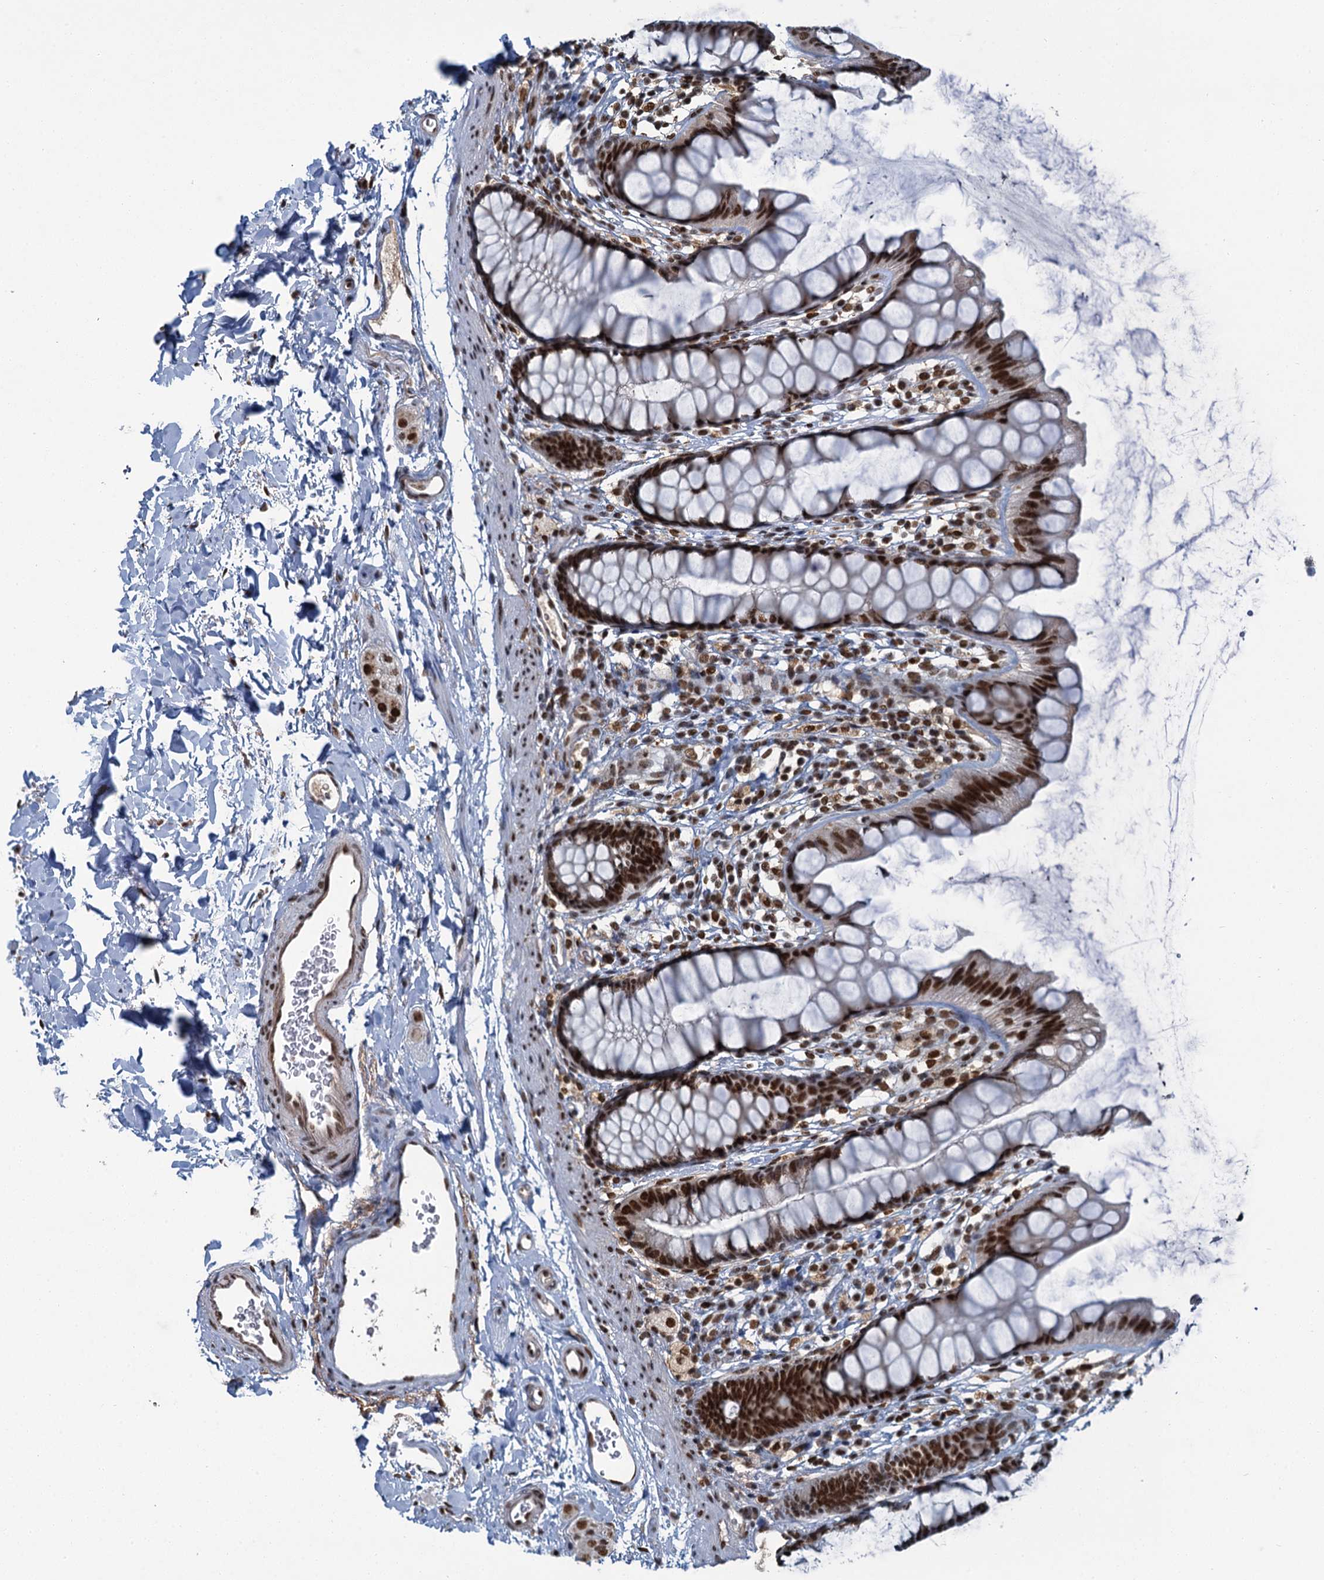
{"staining": {"intensity": "strong", "quantity": ">75%", "location": "nuclear"}, "tissue": "rectum", "cell_type": "Glandular cells", "image_type": "normal", "snomed": [{"axis": "morphology", "description": "Normal tissue, NOS"}, {"axis": "topography", "description": "Rectum"}], "caption": "Unremarkable rectum displays strong nuclear expression in approximately >75% of glandular cells, visualized by immunohistochemistry. The staining was performed using DAB to visualize the protein expression in brown, while the nuclei were stained in blue with hematoxylin (Magnification: 20x).", "gene": "PPHLN1", "patient": {"sex": "female", "age": 65}}